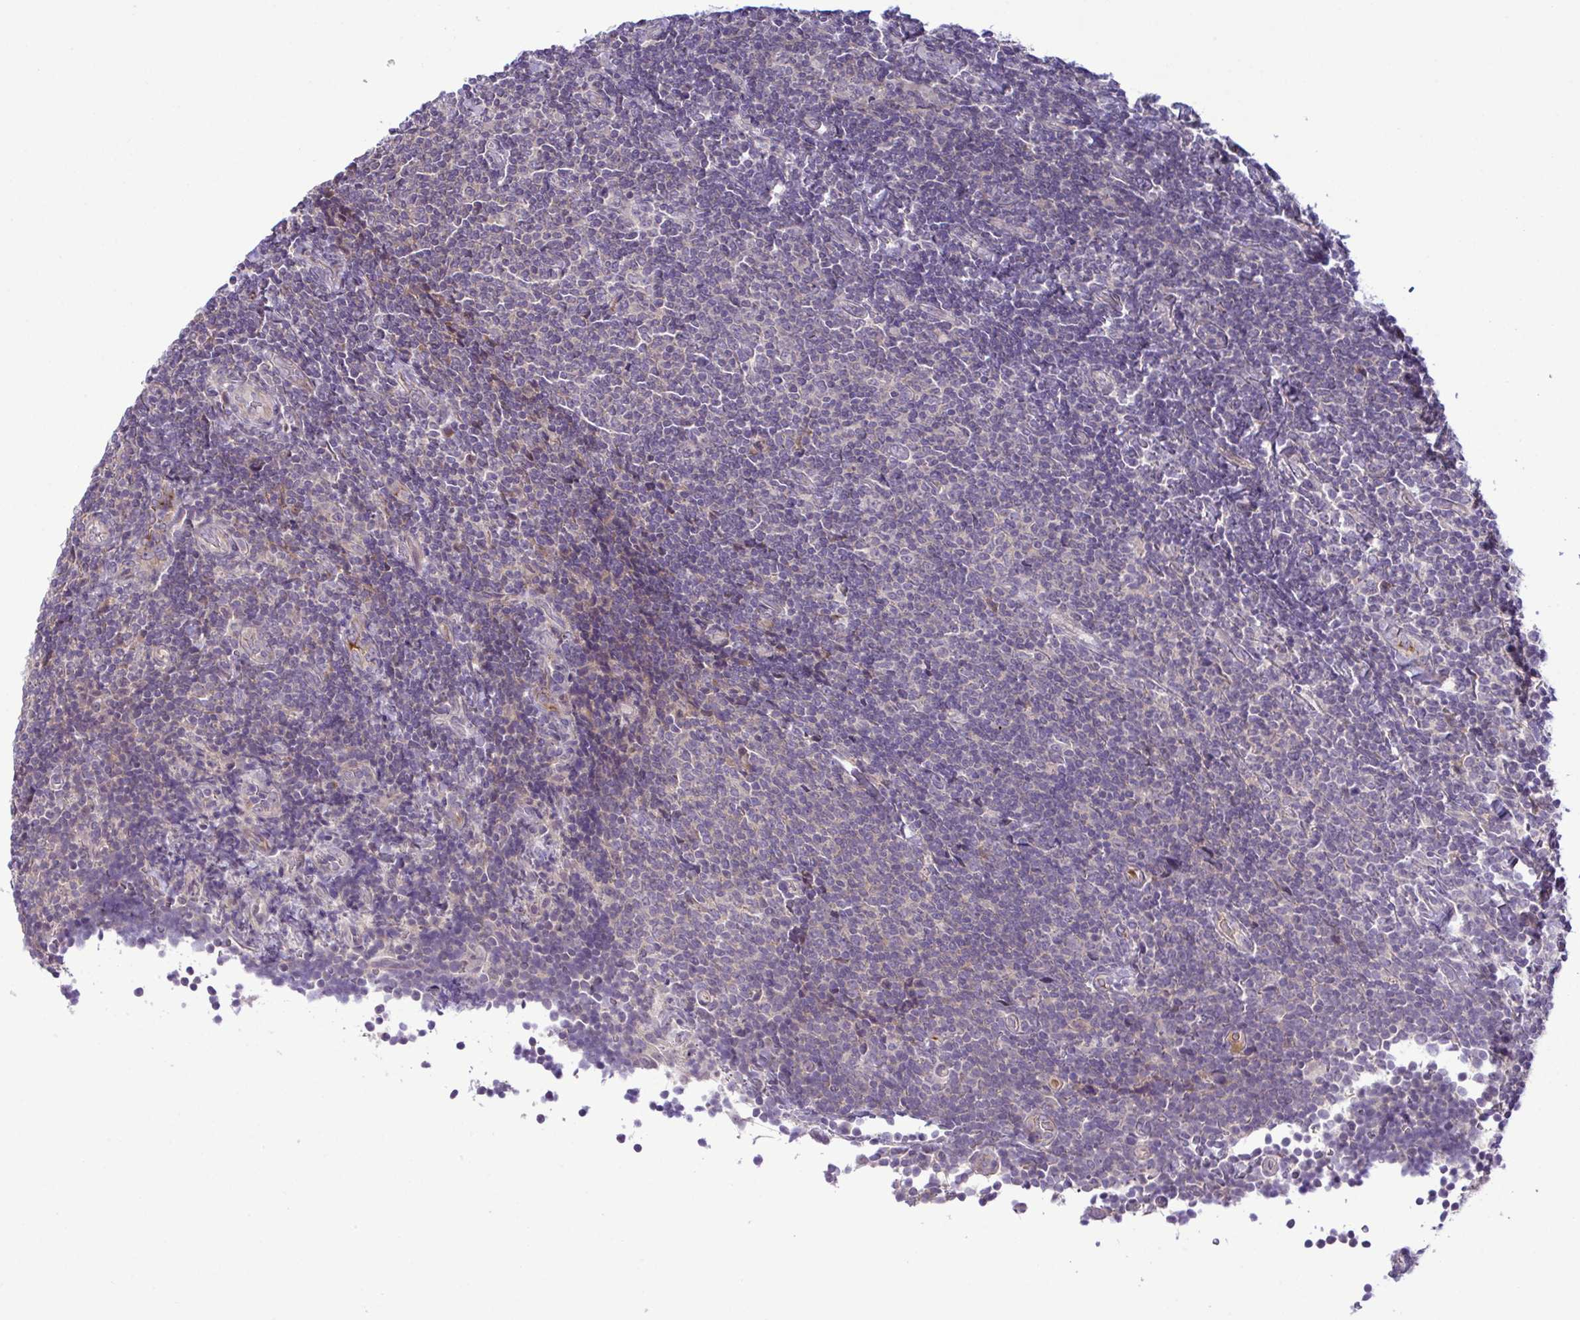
{"staining": {"intensity": "negative", "quantity": "none", "location": "none"}, "tissue": "lymphoma", "cell_type": "Tumor cells", "image_type": "cancer", "snomed": [{"axis": "morphology", "description": "Malignant lymphoma, non-Hodgkin's type, Low grade"}, {"axis": "topography", "description": "Lymph node"}], "caption": "Tumor cells show no significant positivity in low-grade malignant lymphoma, non-Hodgkin's type.", "gene": "SYNPO2L", "patient": {"sex": "male", "age": 52}}